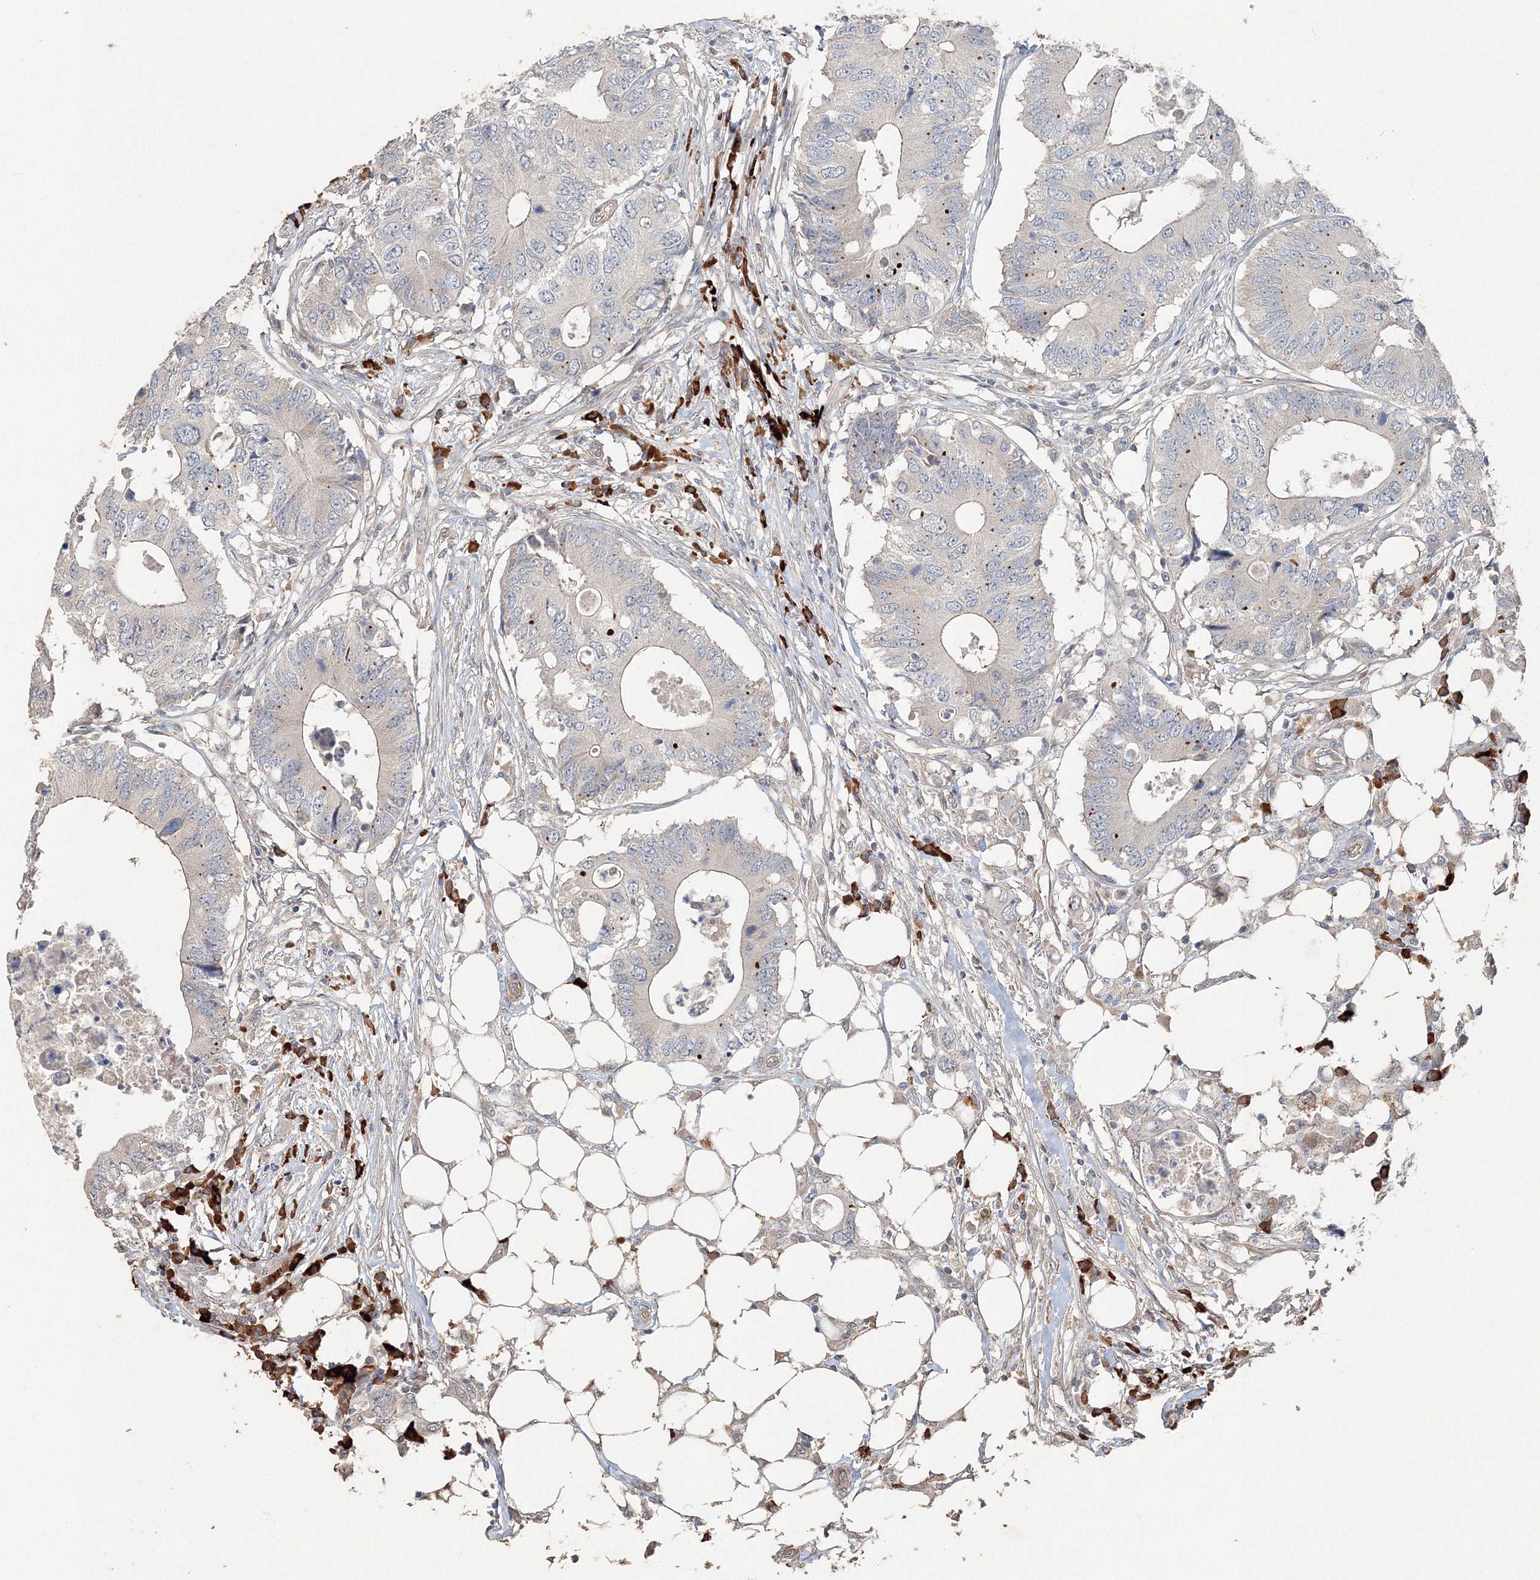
{"staining": {"intensity": "weak", "quantity": "<25%", "location": "cytoplasmic/membranous"}, "tissue": "colorectal cancer", "cell_type": "Tumor cells", "image_type": "cancer", "snomed": [{"axis": "morphology", "description": "Adenocarcinoma, NOS"}, {"axis": "topography", "description": "Colon"}], "caption": "High magnification brightfield microscopy of colorectal cancer (adenocarcinoma) stained with DAB (3,3'-diaminobenzidine) (brown) and counterstained with hematoxylin (blue): tumor cells show no significant expression.", "gene": "NALF2", "patient": {"sex": "male", "age": 71}}